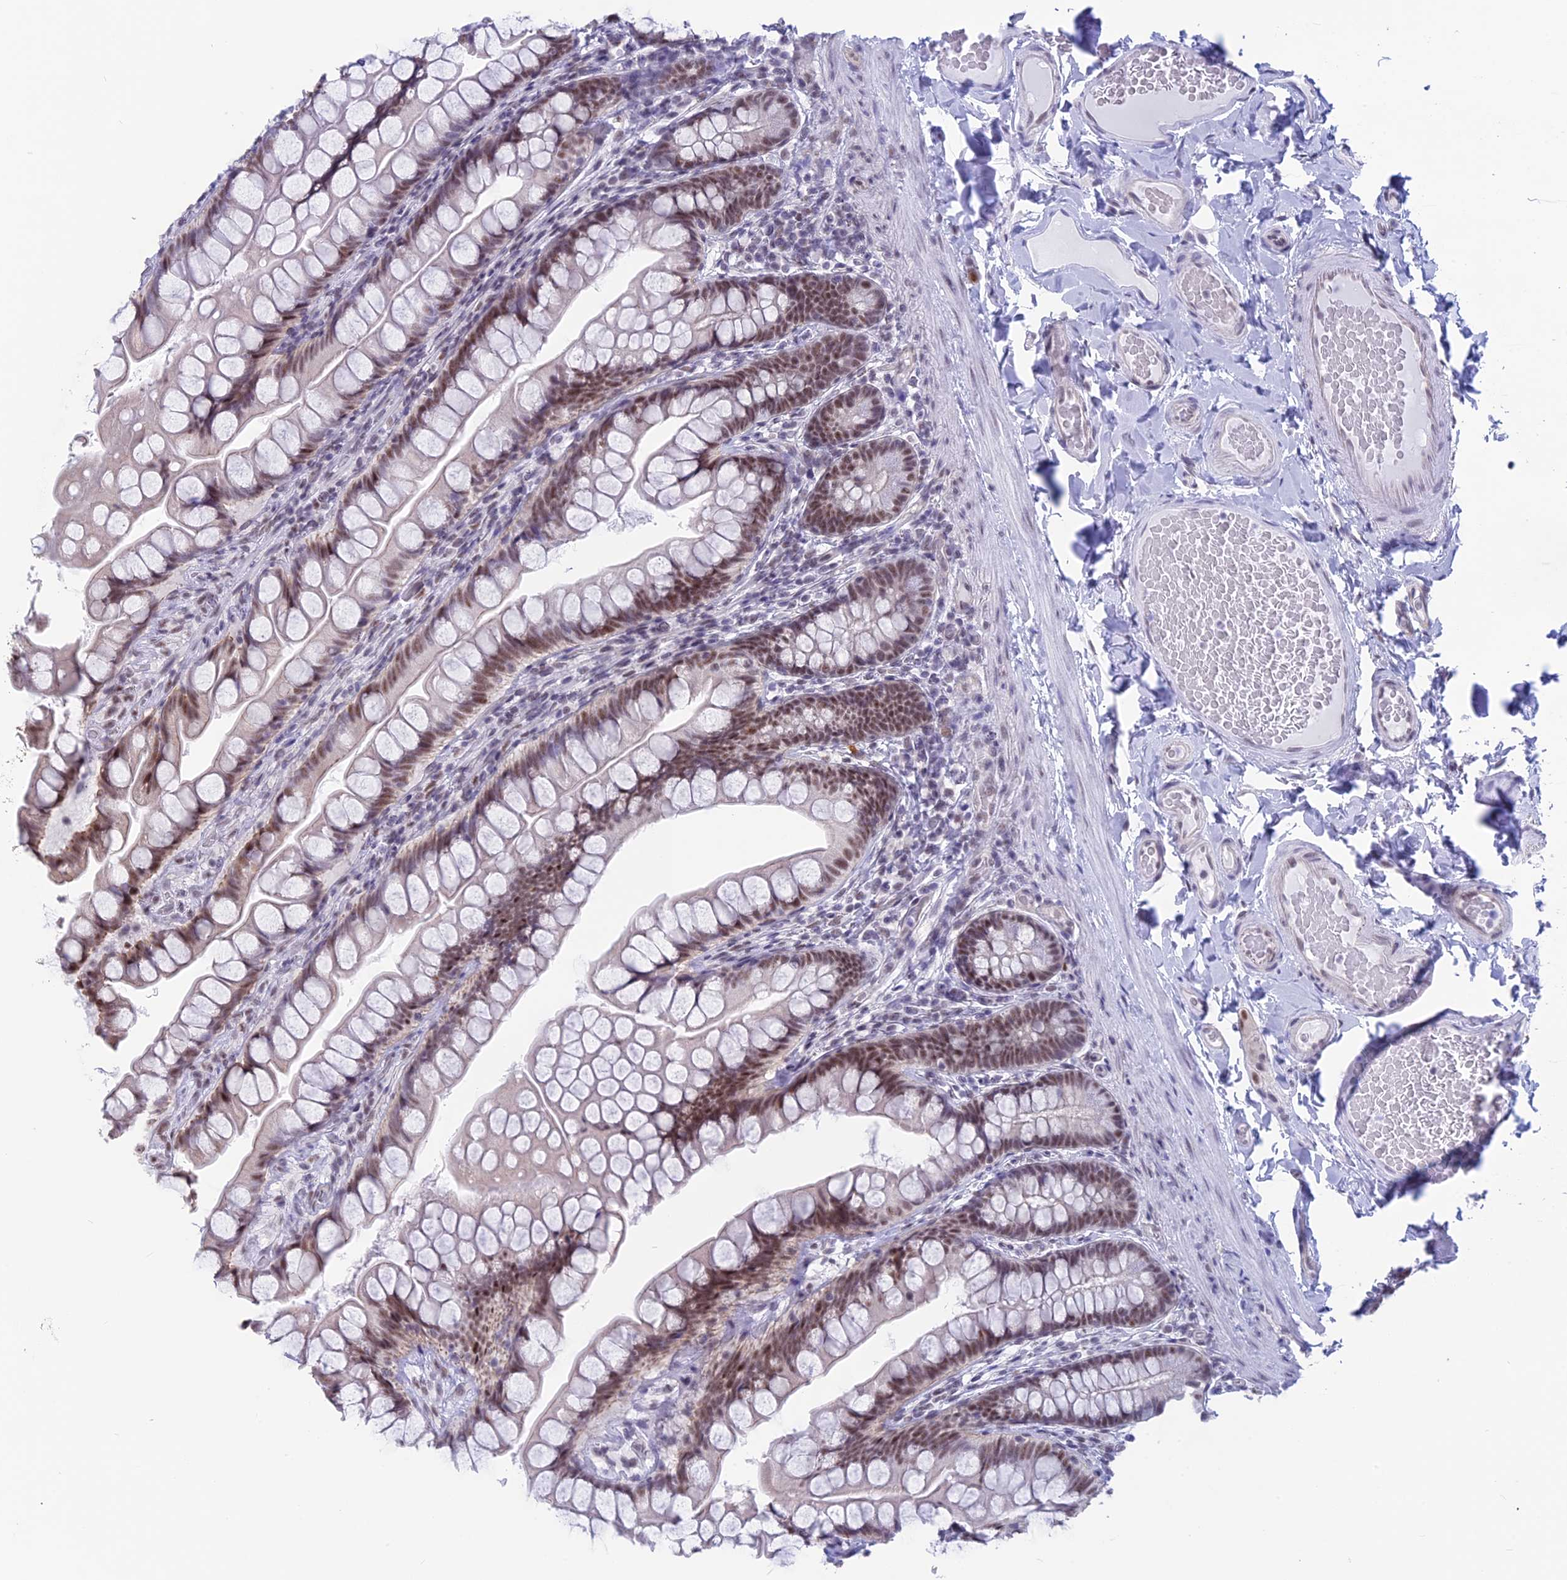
{"staining": {"intensity": "moderate", "quantity": "25%-75%", "location": "nuclear"}, "tissue": "small intestine", "cell_type": "Glandular cells", "image_type": "normal", "snomed": [{"axis": "morphology", "description": "Normal tissue, NOS"}, {"axis": "topography", "description": "Small intestine"}], "caption": "IHC (DAB (3,3'-diaminobenzidine)) staining of benign human small intestine demonstrates moderate nuclear protein positivity in about 25%-75% of glandular cells. The protein is shown in brown color, while the nuclei are stained blue.", "gene": "SRSF5", "patient": {"sex": "male", "age": 70}}